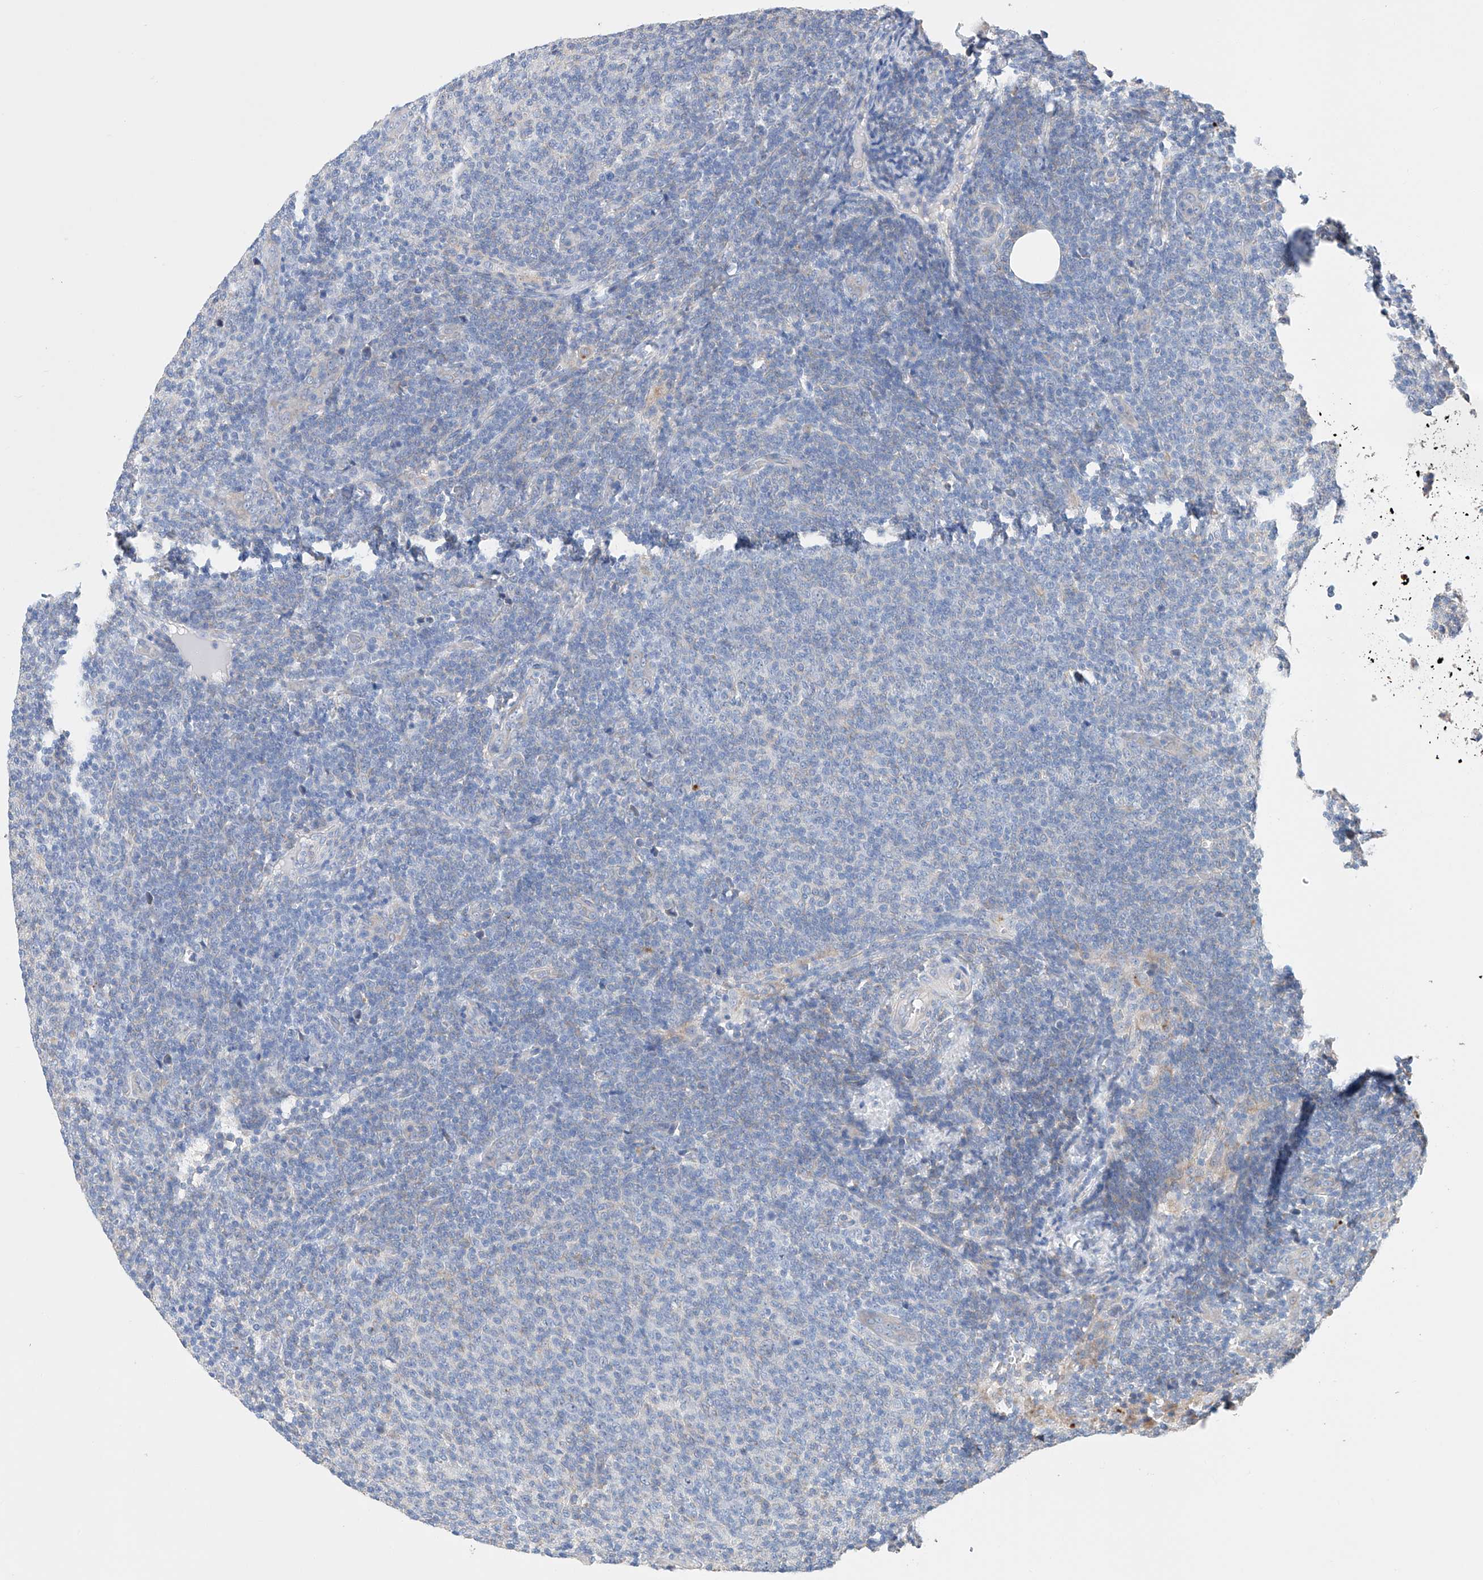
{"staining": {"intensity": "negative", "quantity": "none", "location": "none"}, "tissue": "lymphoma", "cell_type": "Tumor cells", "image_type": "cancer", "snomed": [{"axis": "morphology", "description": "Malignant lymphoma, non-Hodgkin's type, Low grade"}, {"axis": "topography", "description": "Lymph node"}], "caption": "IHC histopathology image of lymphoma stained for a protein (brown), which demonstrates no staining in tumor cells. The staining was performed using DAB (3,3'-diaminobenzidine) to visualize the protein expression in brown, while the nuclei were stained in blue with hematoxylin (Magnification: 20x).", "gene": "AFG1L", "patient": {"sex": "male", "age": 66}}